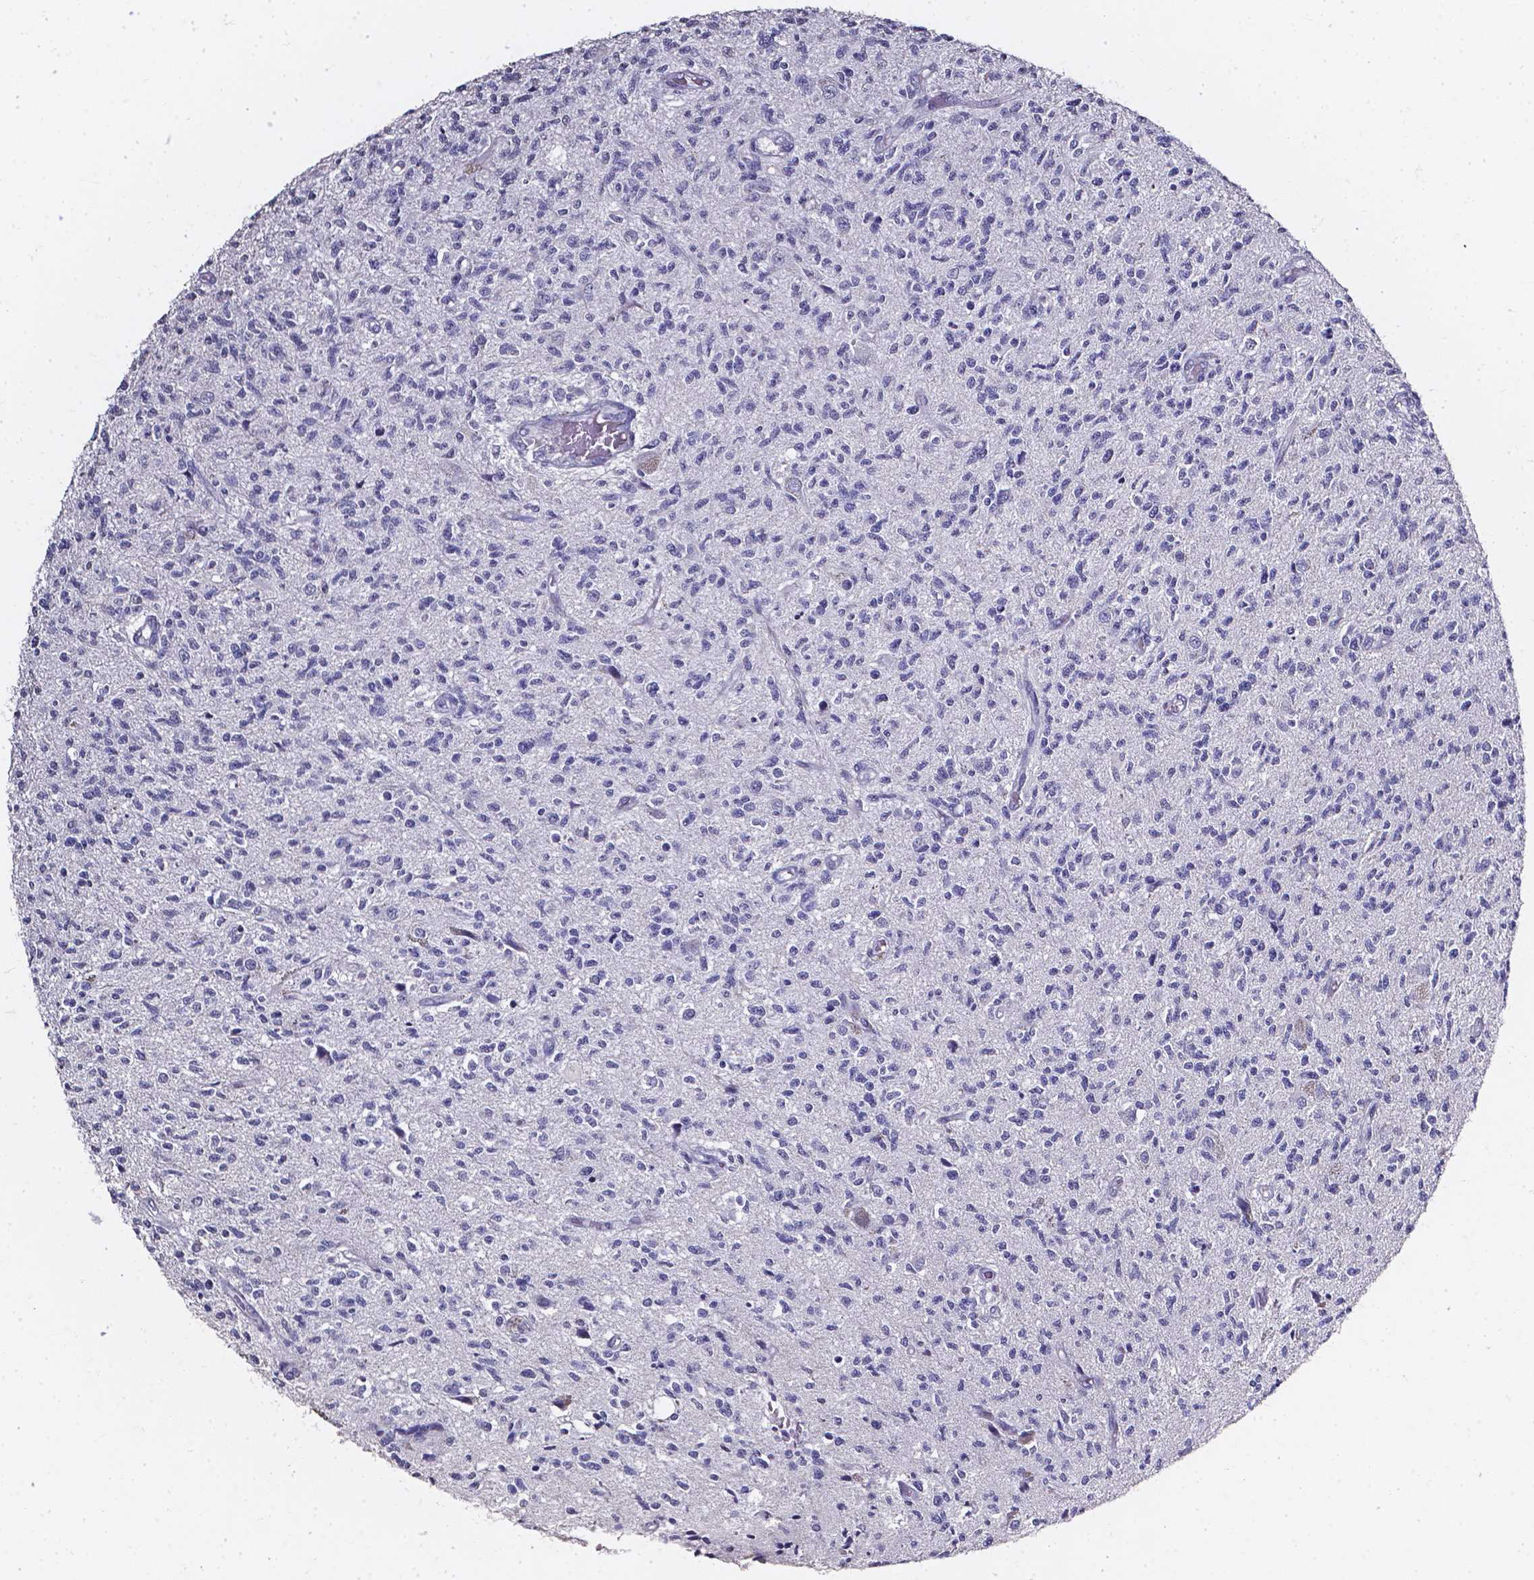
{"staining": {"intensity": "negative", "quantity": "none", "location": "none"}, "tissue": "glioma", "cell_type": "Tumor cells", "image_type": "cancer", "snomed": [{"axis": "morphology", "description": "Glioma, malignant, High grade"}, {"axis": "topography", "description": "Brain"}], "caption": "DAB immunohistochemical staining of malignant glioma (high-grade) reveals no significant staining in tumor cells. The staining was performed using DAB (3,3'-diaminobenzidine) to visualize the protein expression in brown, while the nuclei were stained in blue with hematoxylin (Magnification: 20x).", "gene": "AKR1B10", "patient": {"sex": "male", "age": 56}}